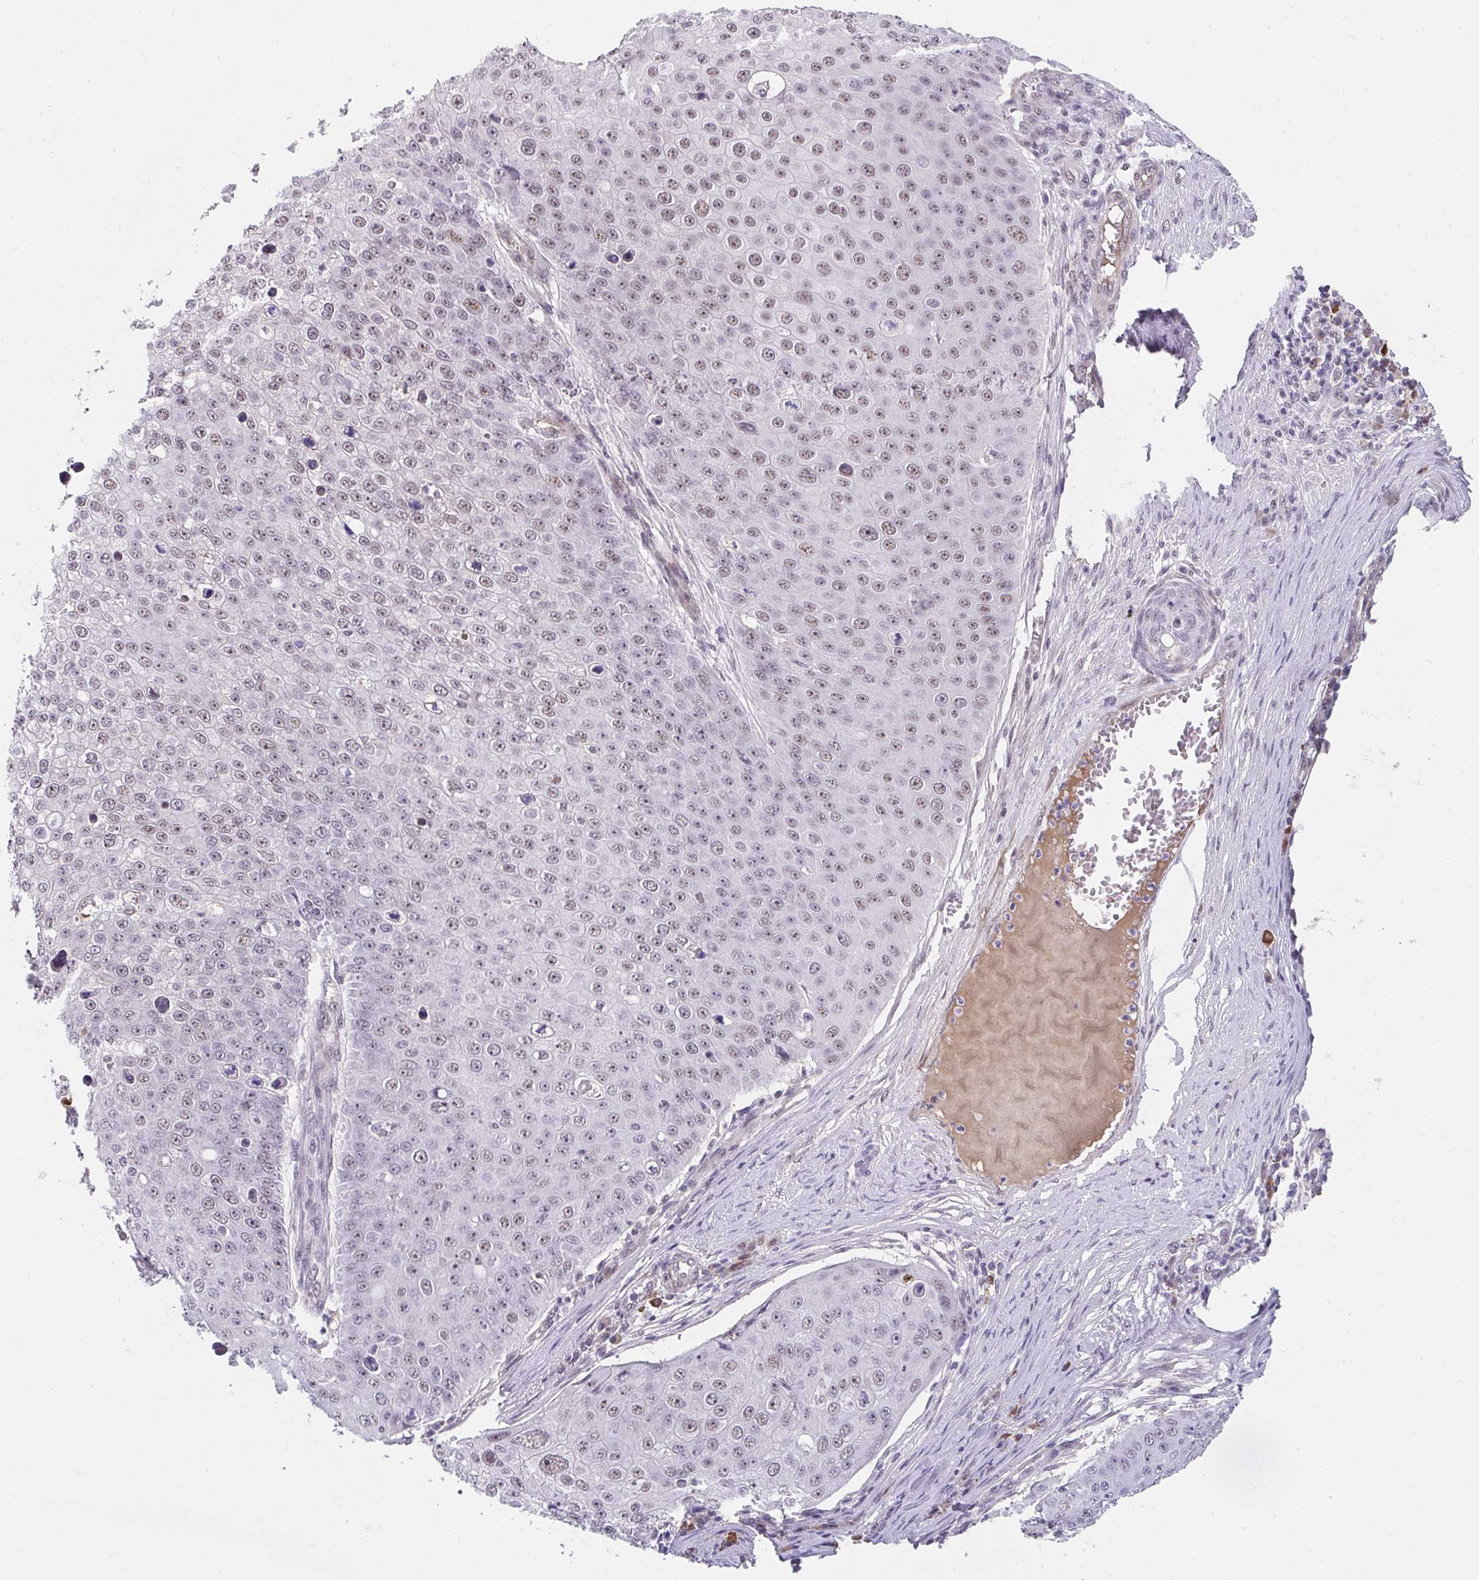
{"staining": {"intensity": "moderate", "quantity": ">75%", "location": "nuclear"}, "tissue": "skin cancer", "cell_type": "Tumor cells", "image_type": "cancer", "snomed": [{"axis": "morphology", "description": "Squamous cell carcinoma, NOS"}, {"axis": "topography", "description": "Skin"}], "caption": "Immunohistochemistry (IHC) image of human skin squamous cell carcinoma stained for a protein (brown), which exhibits medium levels of moderate nuclear staining in approximately >75% of tumor cells.", "gene": "RBBP6", "patient": {"sex": "male", "age": 71}}